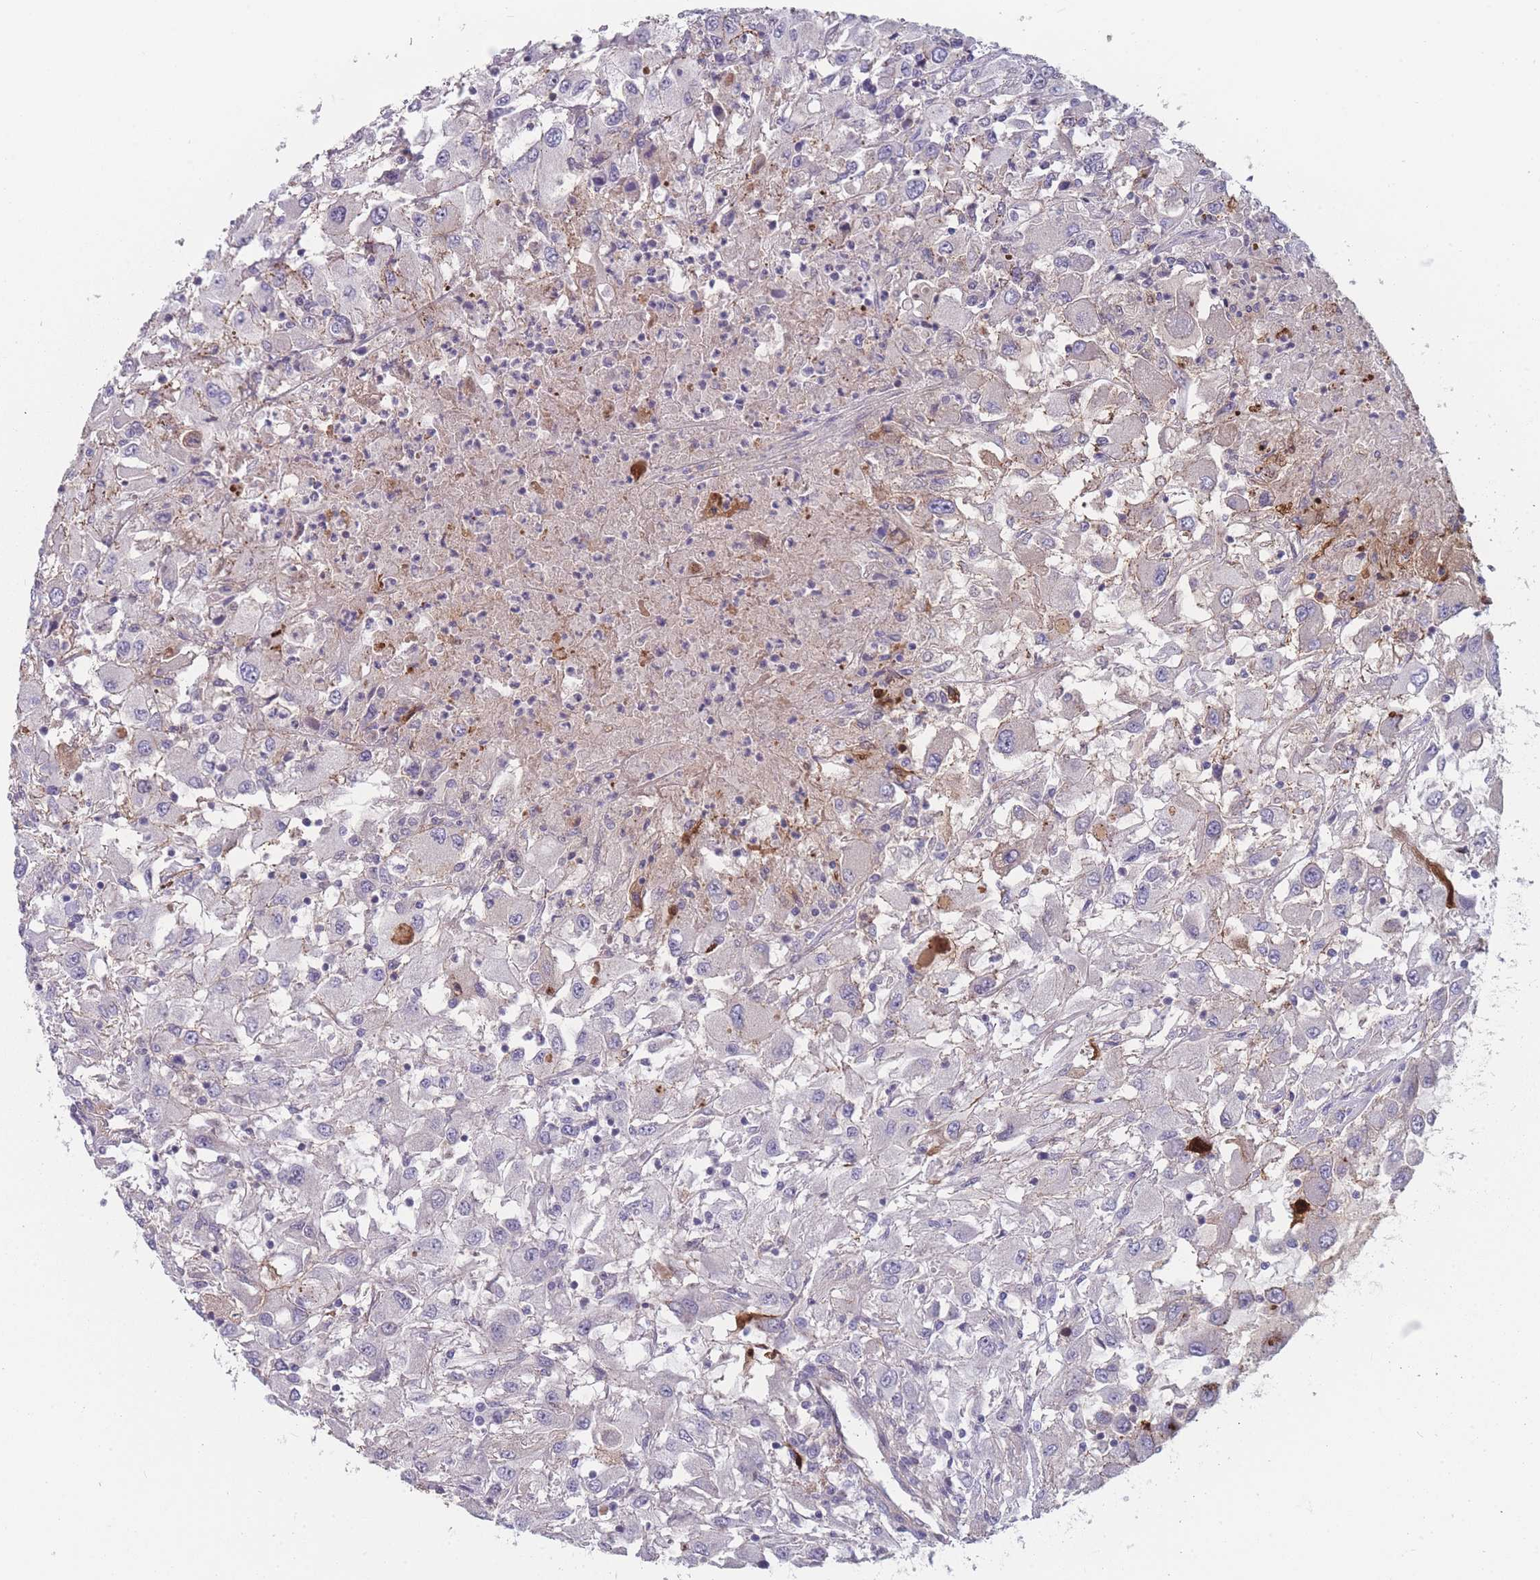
{"staining": {"intensity": "negative", "quantity": "none", "location": "none"}, "tissue": "renal cancer", "cell_type": "Tumor cells", "image_type": "cancer", "snomed": [{"axis": "morphology", "description": "Adenocarcinoma, NOS"}, {"axis": "topography", "description": "Kidney"}], "caption": "The micrograph shows no significant positivity in tumor cells of renal cancer (adenocarcinoma). The staining was performed using DAB to visualize the protein expression in brown, while the nuclei were stained in blue with hematoxylin (Magnification: 20x).", "gene": "TMEM232", "patient": {"sex": "female", "age": 67}}